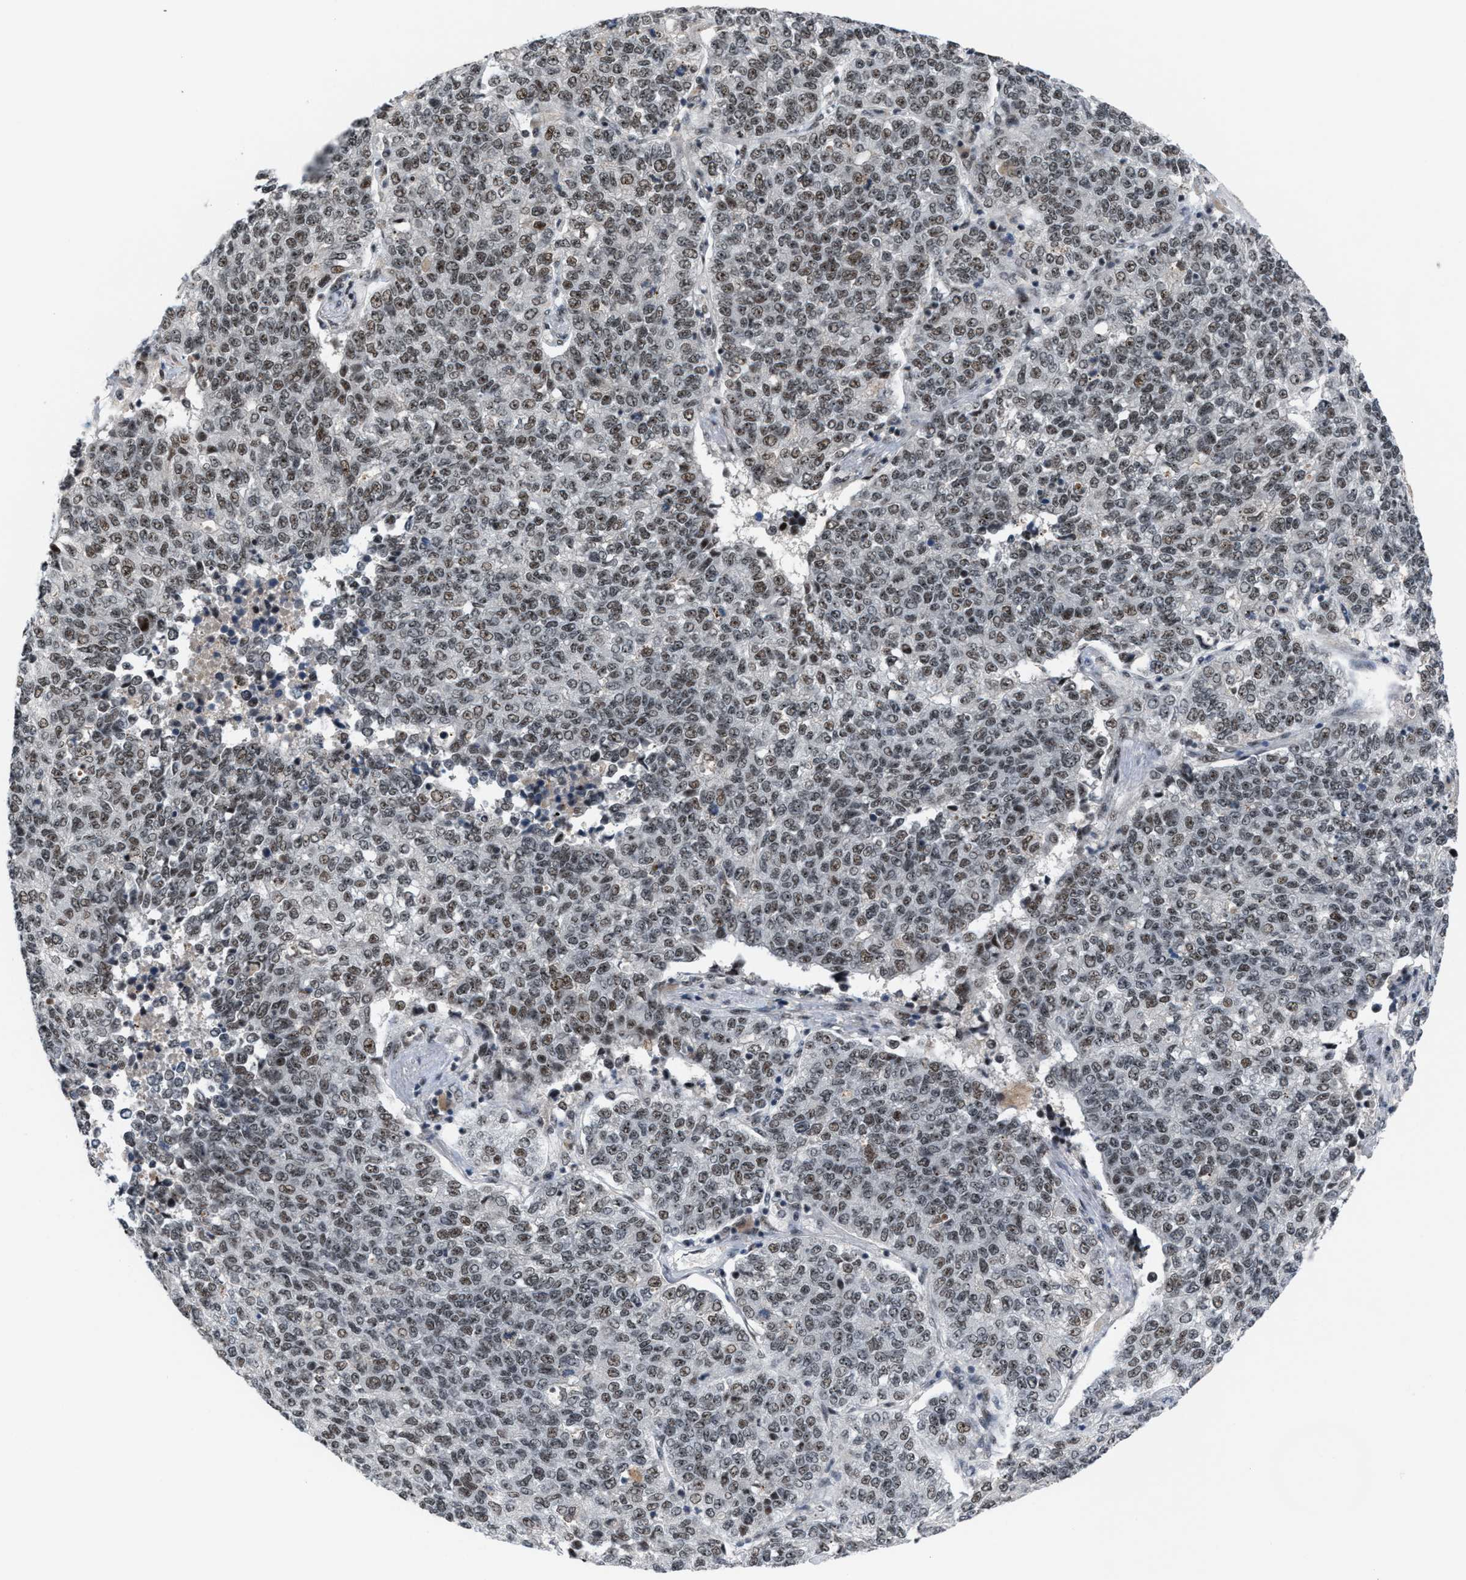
{"staining": {"intensity": "weak", "quantity": ">75%", "location": "nuclear"}, "tissue": "lung cancer", "cell_type": "Tumor cells", "image_type": "cancer", "snomed": [{"axis": "morphology", "description": "Adenocarcinoma, NOS"}, {"axis": "topography", "description": "Lung"}], "caption": "The immunohistochemical stain shows weak nuclear staining in tumor cells of lung cancer (adenocarcinoma) tissue.", "gene": "PRPF4", "patient": {"sex": "male", "age": 49}}